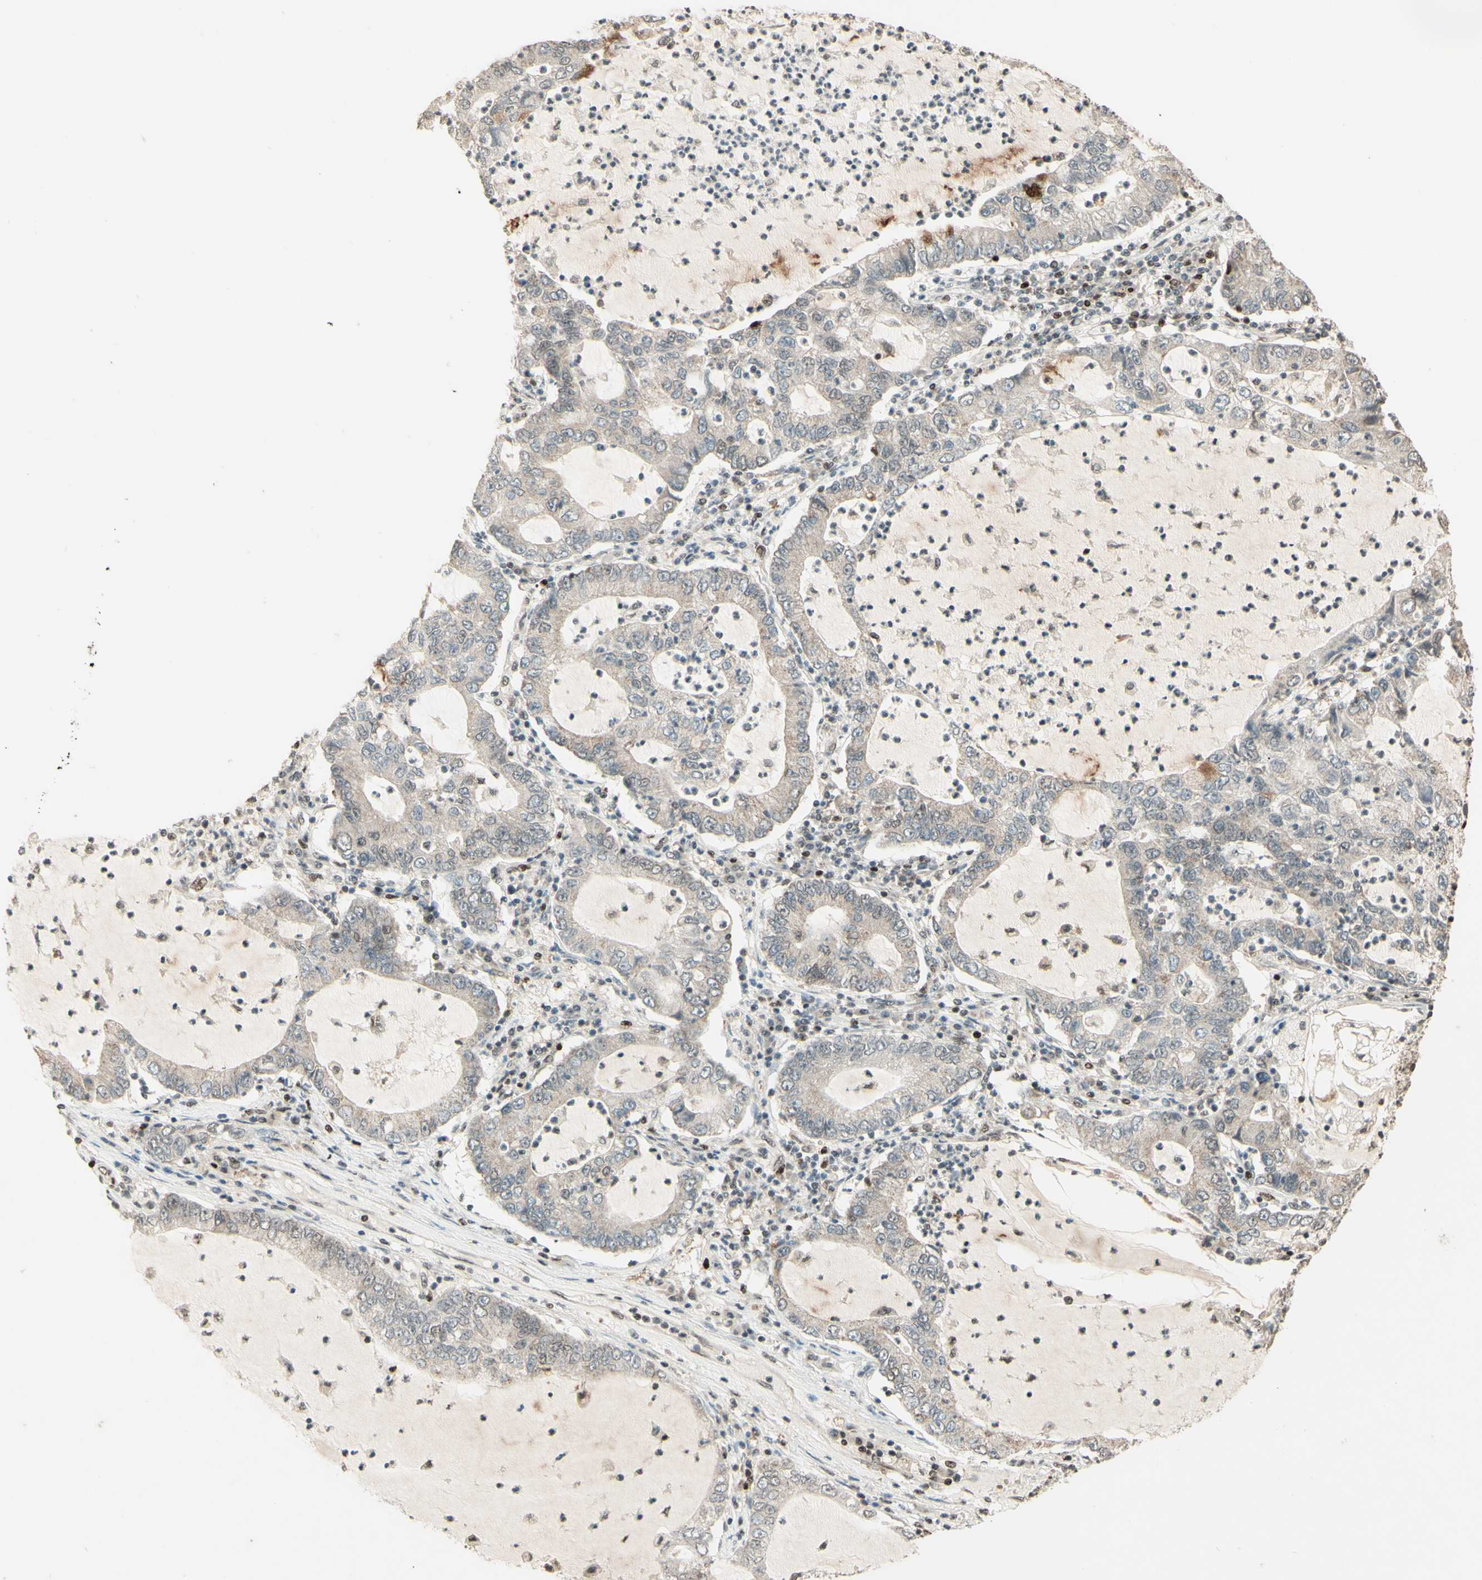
{"staining": {"intensity": "negative", "quantity": "none", "location": "none"}, "tissue": "lung cancer", "cell_type": "Tumor cells", "image_type": "cancer", "snomed": [{"axis": "morphology", "description": "Adenocarcinoma, NOS"}, {"axis": "topography", "description": "Lung"}], "caption": "A photomicrograph of adenocarcinoma (lung) stained for a protein shows no brown staining in tumor cells. Brightfield microscopy of immunohistochemistry stained with DAB (brown) and hematoxylin (blue), captured at high magnification.", "gene": "NR3C1", "patient": {"sex": "female", "age": 51}}